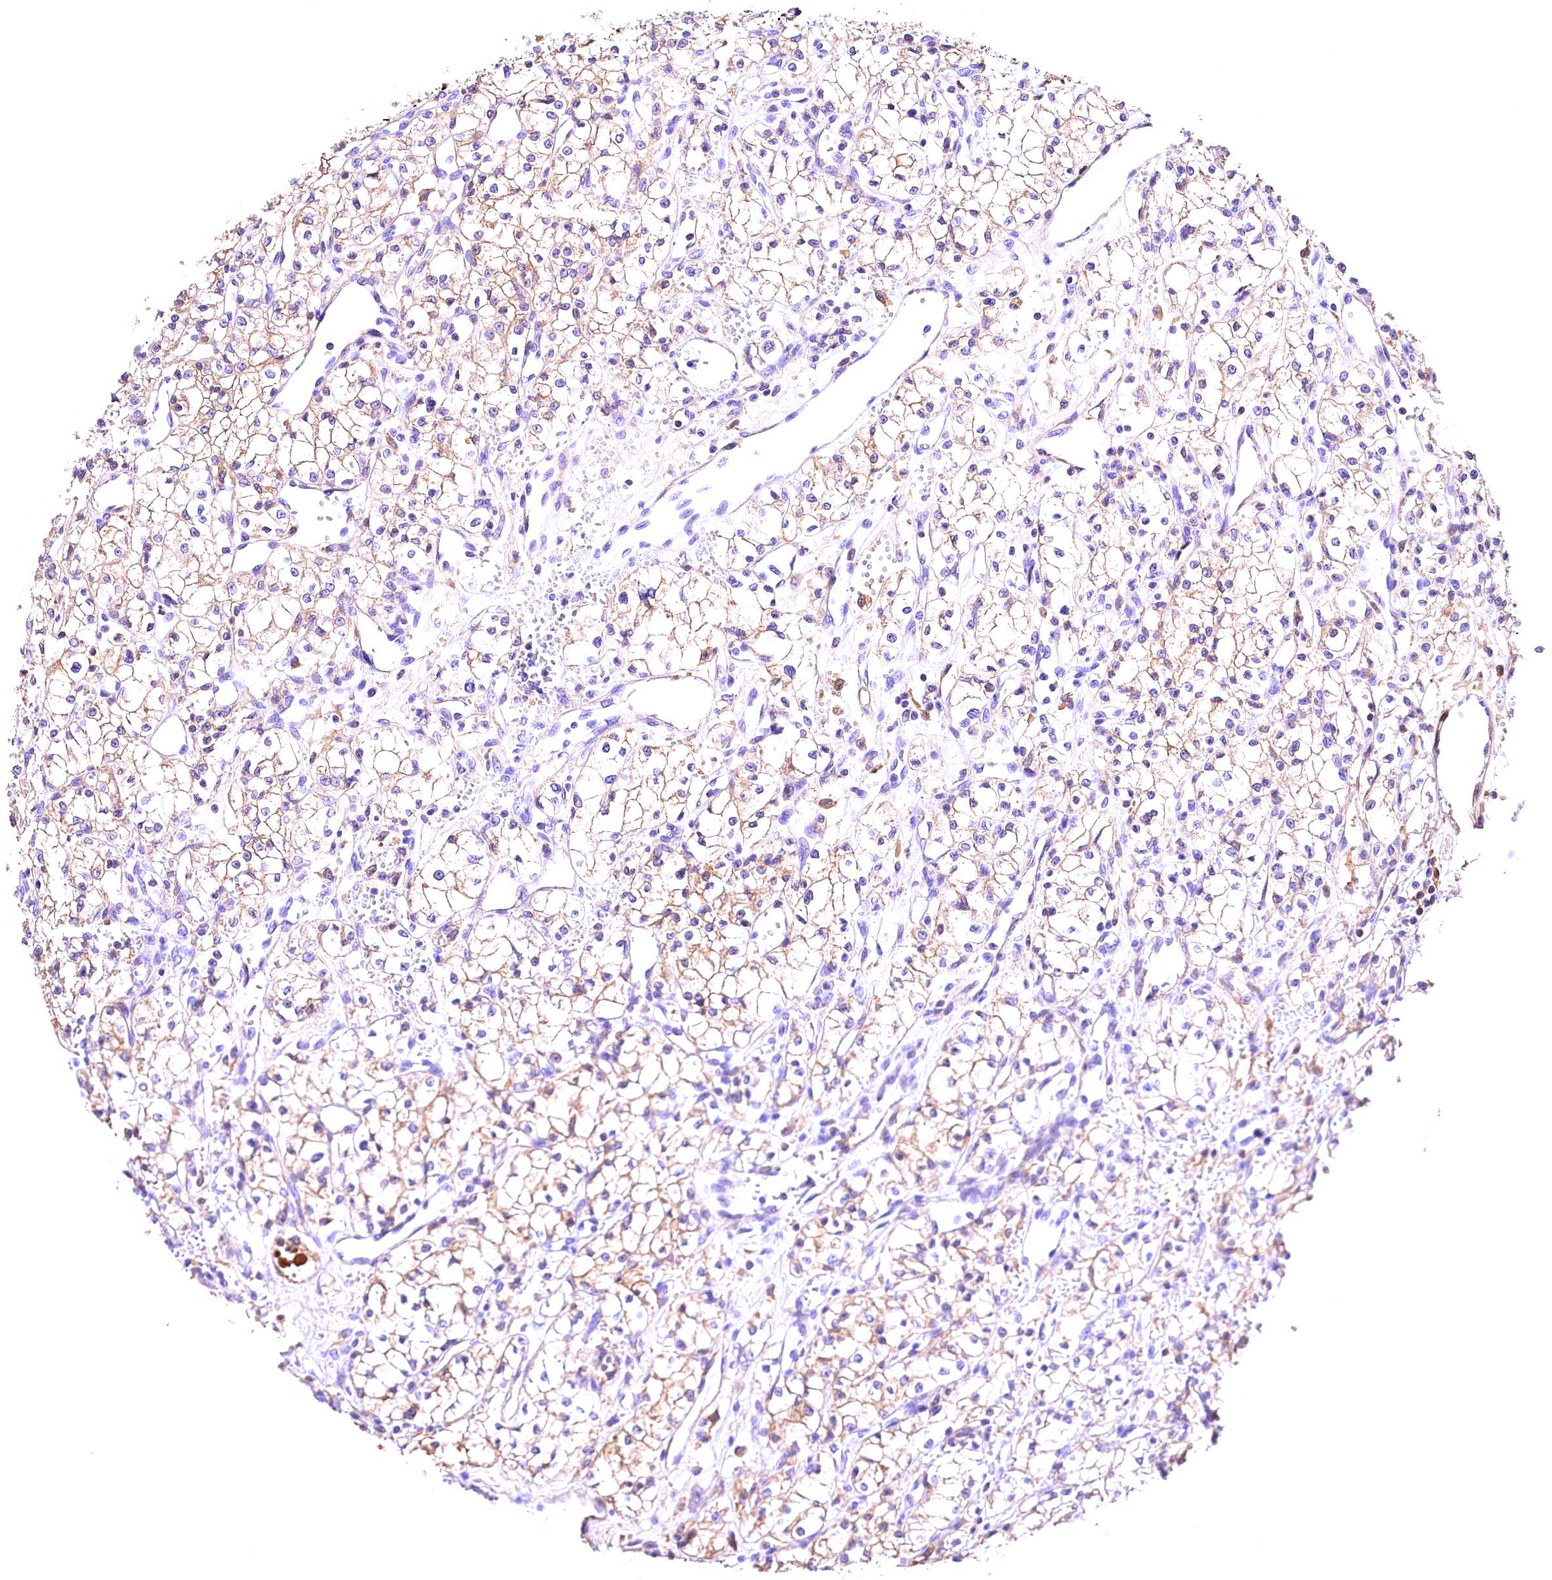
{"staining": {"intensity": "weak", "quantity": "25%-75%", "location": "cytoplasmic/membranous"}, "tissue": "renal cancer", "cell_type": "Tumor cells", "image_type": "cancer", "snomed": [{"axis": "morphology", "description": "Adenocarcinoma, NOS"}, {"axis": "topography", "description": "Kidney"}], "caption": "Protein expression analysis of human adenocarcinoma (renal) reveals weak cytoplasmic/membranous staining in about 25%-75% of tumor cells.", "gene": "ARMC6", "patient": {"sex": "male", "age": 59}}